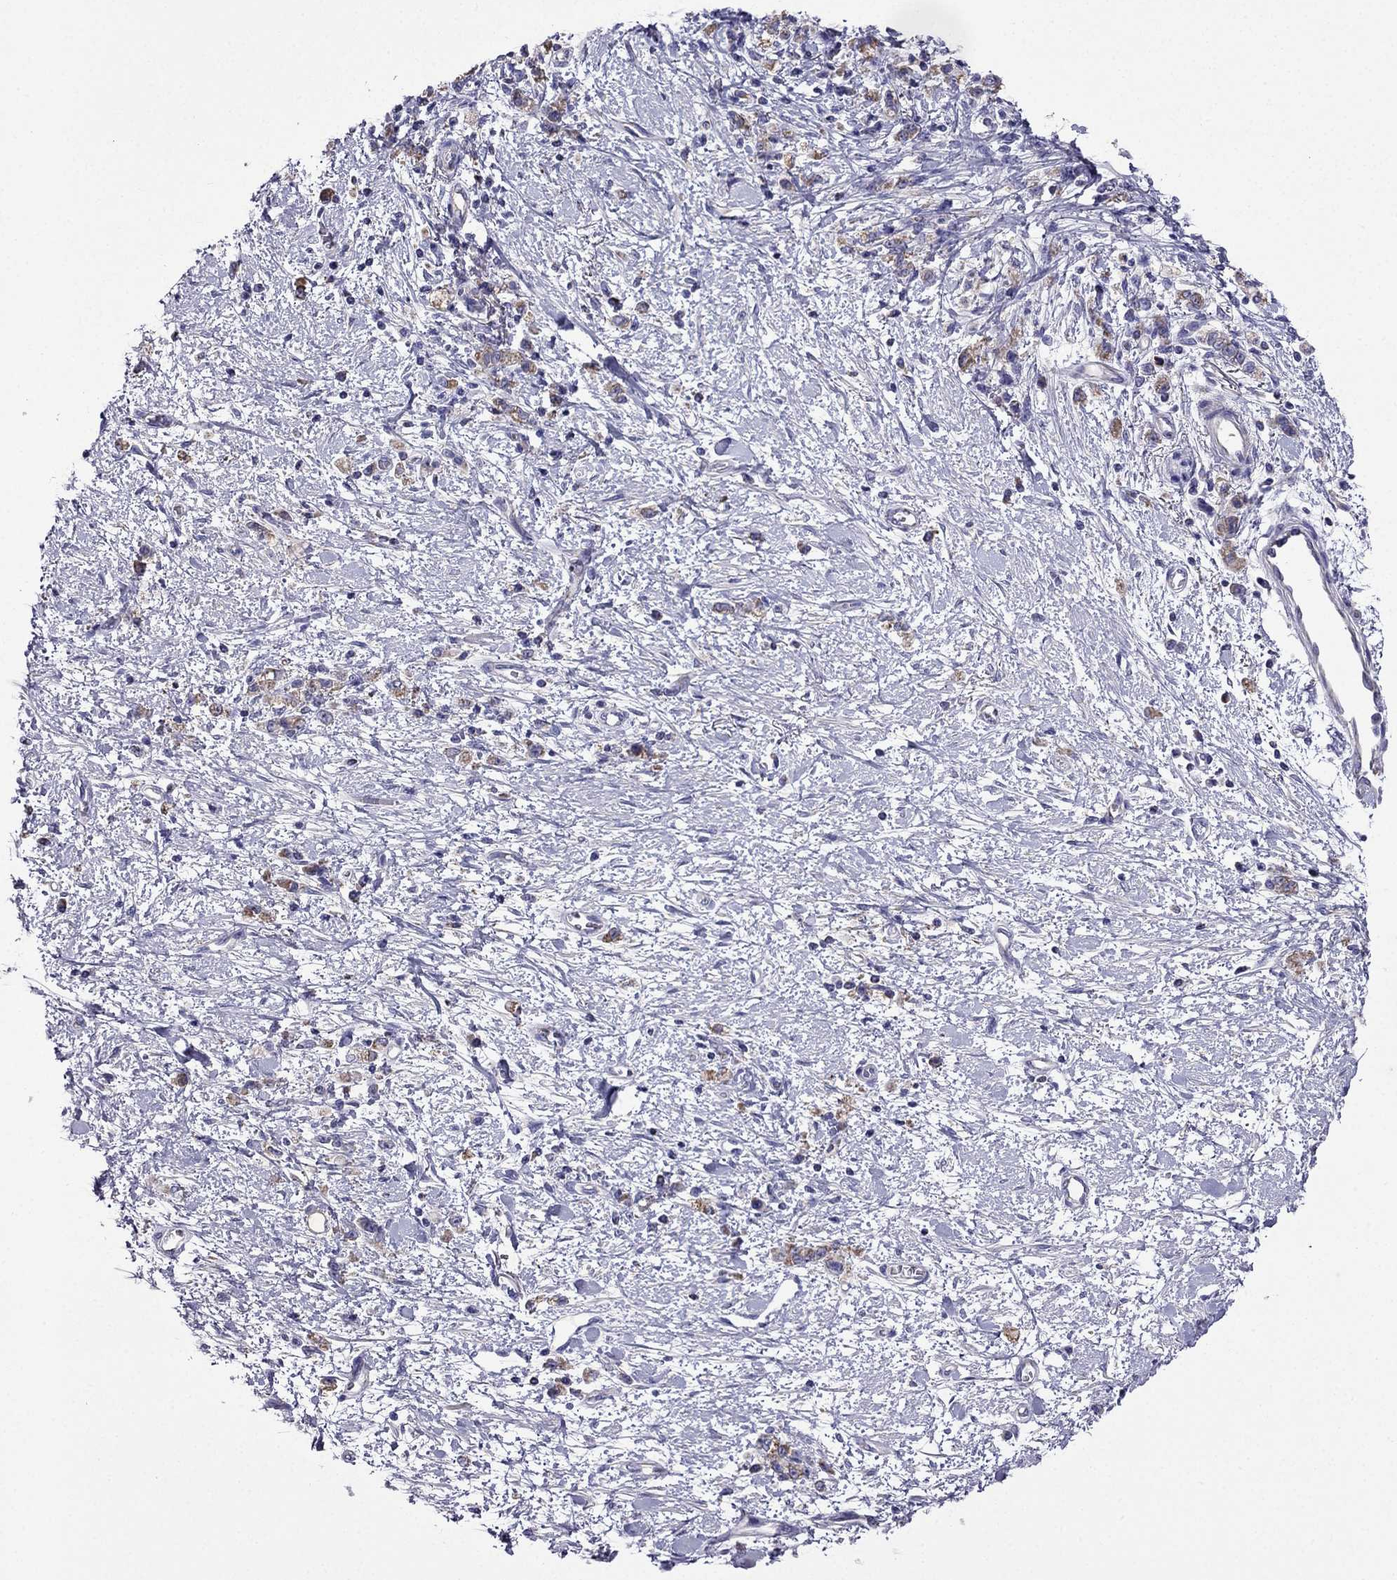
{"staining": {"intensity": "moderate", "quantity": ">75%", "location": "cytoplasmic/membranous"}, "tissue": "stomach cancer", "cell_type": "Tumor cells", "image_type": "cancer", "snomed": [{"axis": "morphology", "description": "Adenocarcinoma, NOS"}, {"axis": "topography", "description": "Stomach"}], "caption": "Immunohistochemistry (IHC) histopathology image of adenocarcinoma (stomach) stained for a protein (brown), which displays medium levels of moderate cytoplasmic/membranous positivity in approximately >75% of tumor cells.", "gene": "DSC1", "patient": {"sex": "male", "age": 77}}